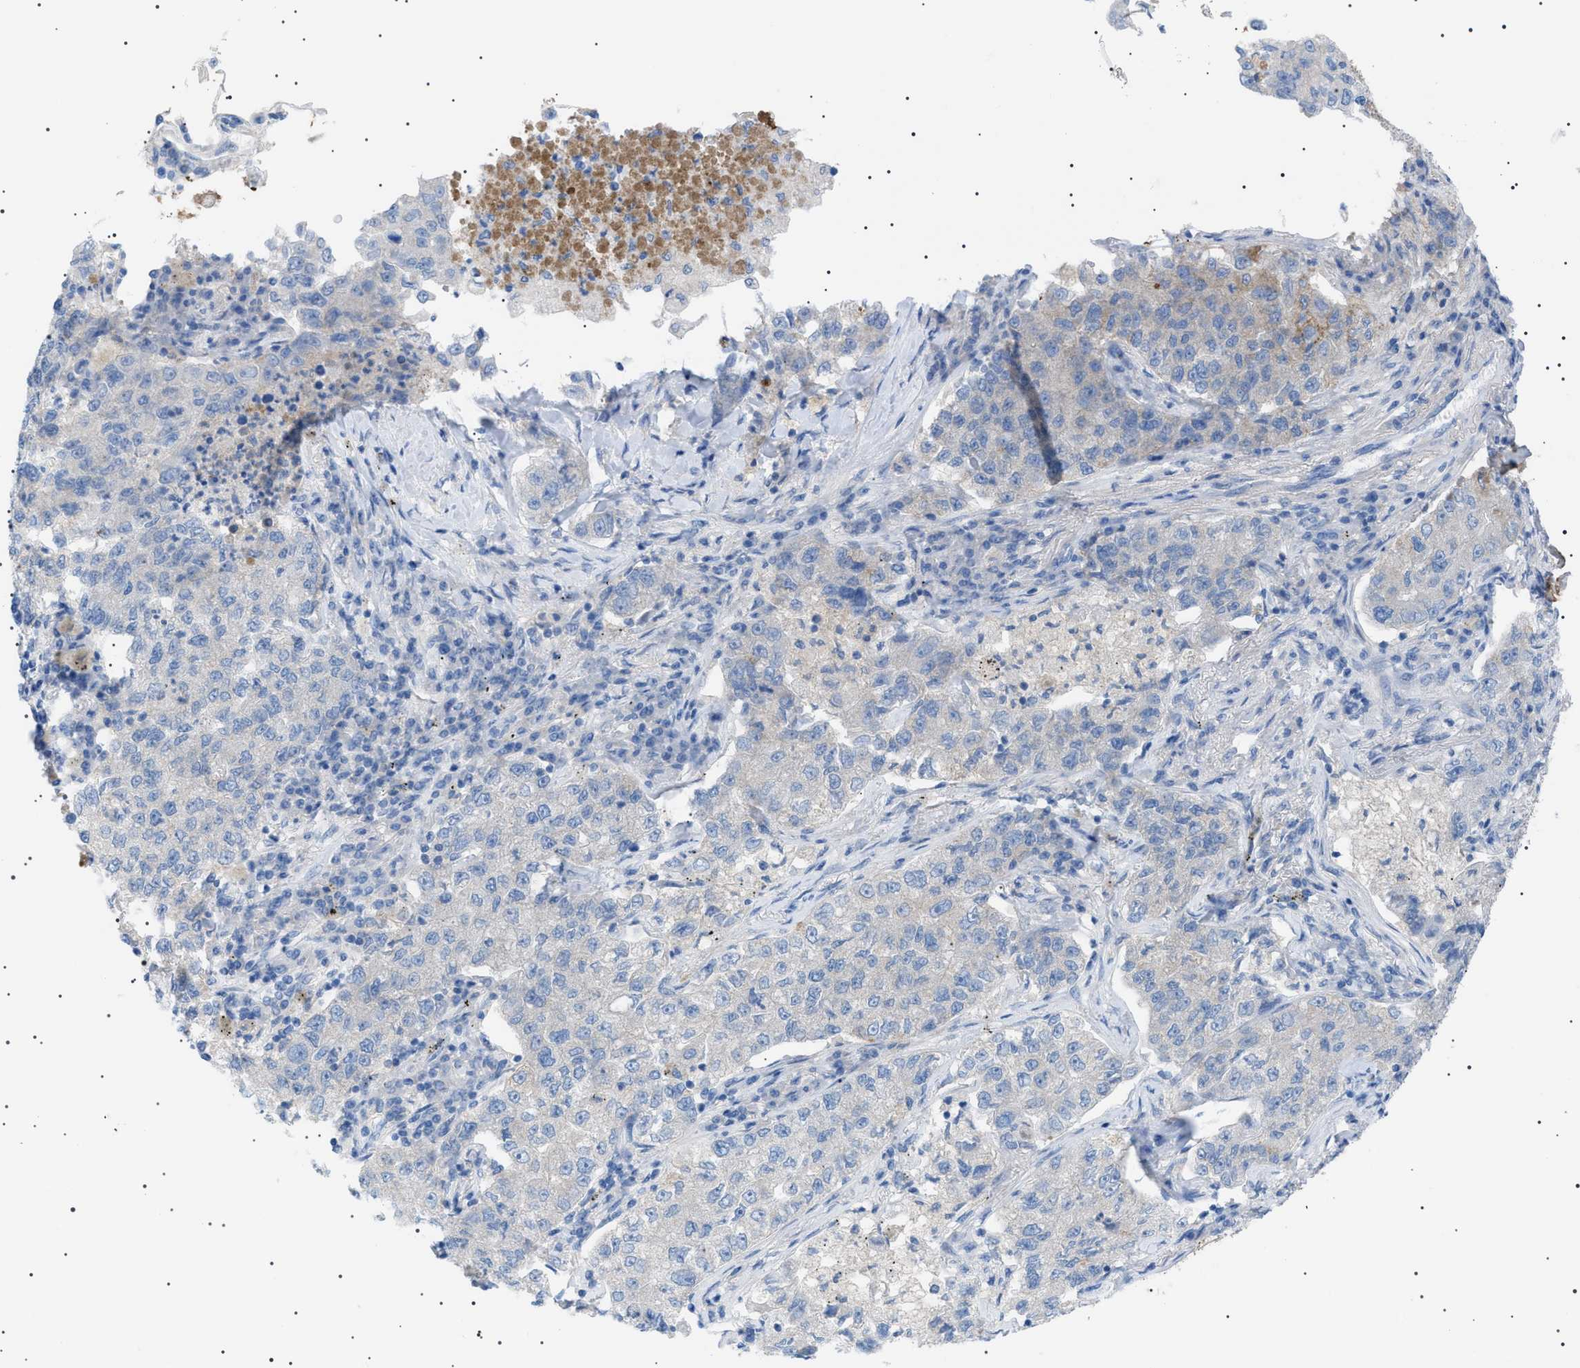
{"staining": {"intensity": "negative", "quantity": "none", "location": "none"}, "tissue": "lung cancer", "cell_type": "Tumor cells", "image_type": "cancer", "snomed": [{"axis": "morphology", "description": "Adenocarcinoma, NOS"}, {"axis": "topography", "description": "Lung"}], "caption": "There is no significant staining in tumor cells of lung cancer. The staining was performed using DAB to visualize the protein expression in brown, while the nuclei were stained in blue with hematoxylin (Magnification: 20x).", "gene": "LPA", "patient": {"sex": "male", "age": 49}}